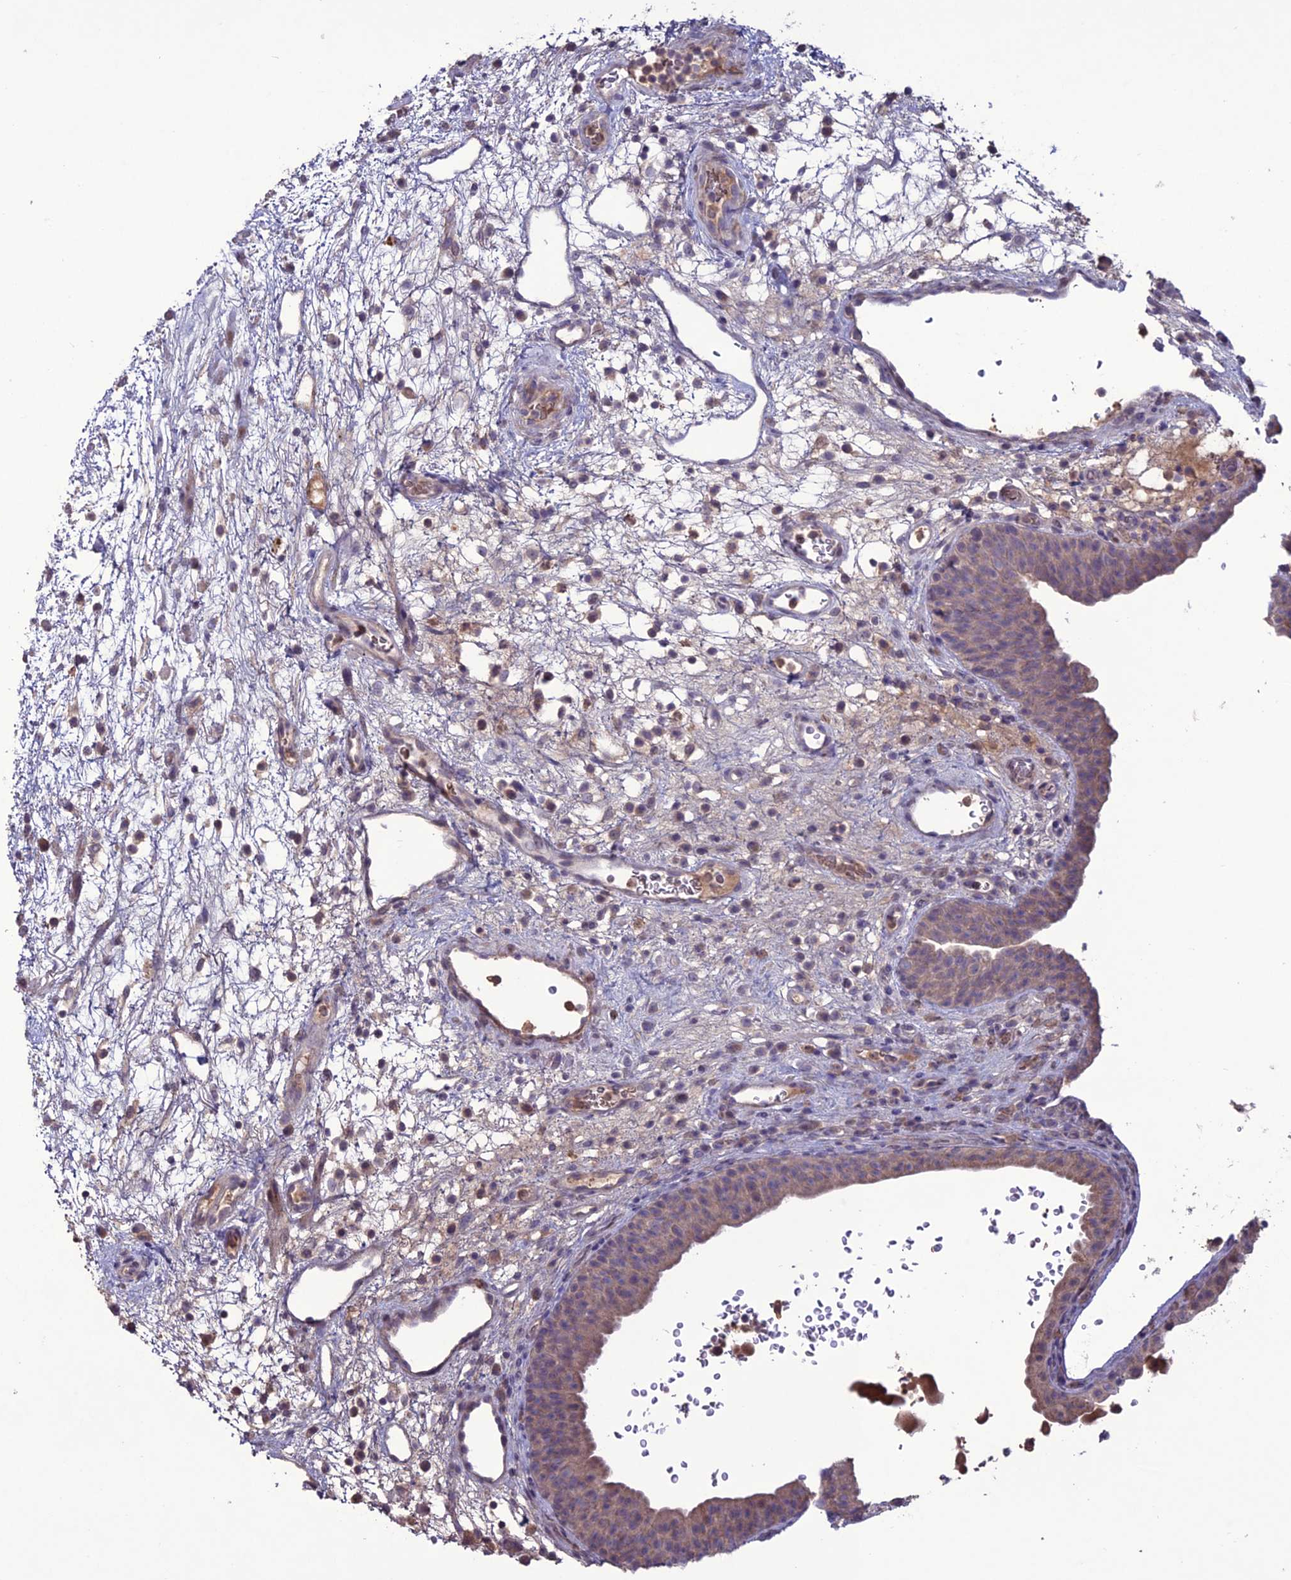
{"staining": {"intensity": "weak", "quantity": ">75%", "location": "cytoplasmic/membranous"}, "tissue": "urinary bladder", "cell_type": "Urothelial cells", "image_type": "normal", "snomed": [{"axis": "morphology", "description": "Normal tissue, NOS"}, {"axis": "topography", "description": "Urinary bladder"}], "caption": "The photomicrograph demonstrates staining of unremarkable urinary bladder, revealing weak cytoplasmic/membranous protein expression (brown color) within urothelial cells. (brown staining indicates protein expression, while blue staining denotes nuclei).", "gene": "C2orf76", "patient": {"sex": "male", "age": 71}}